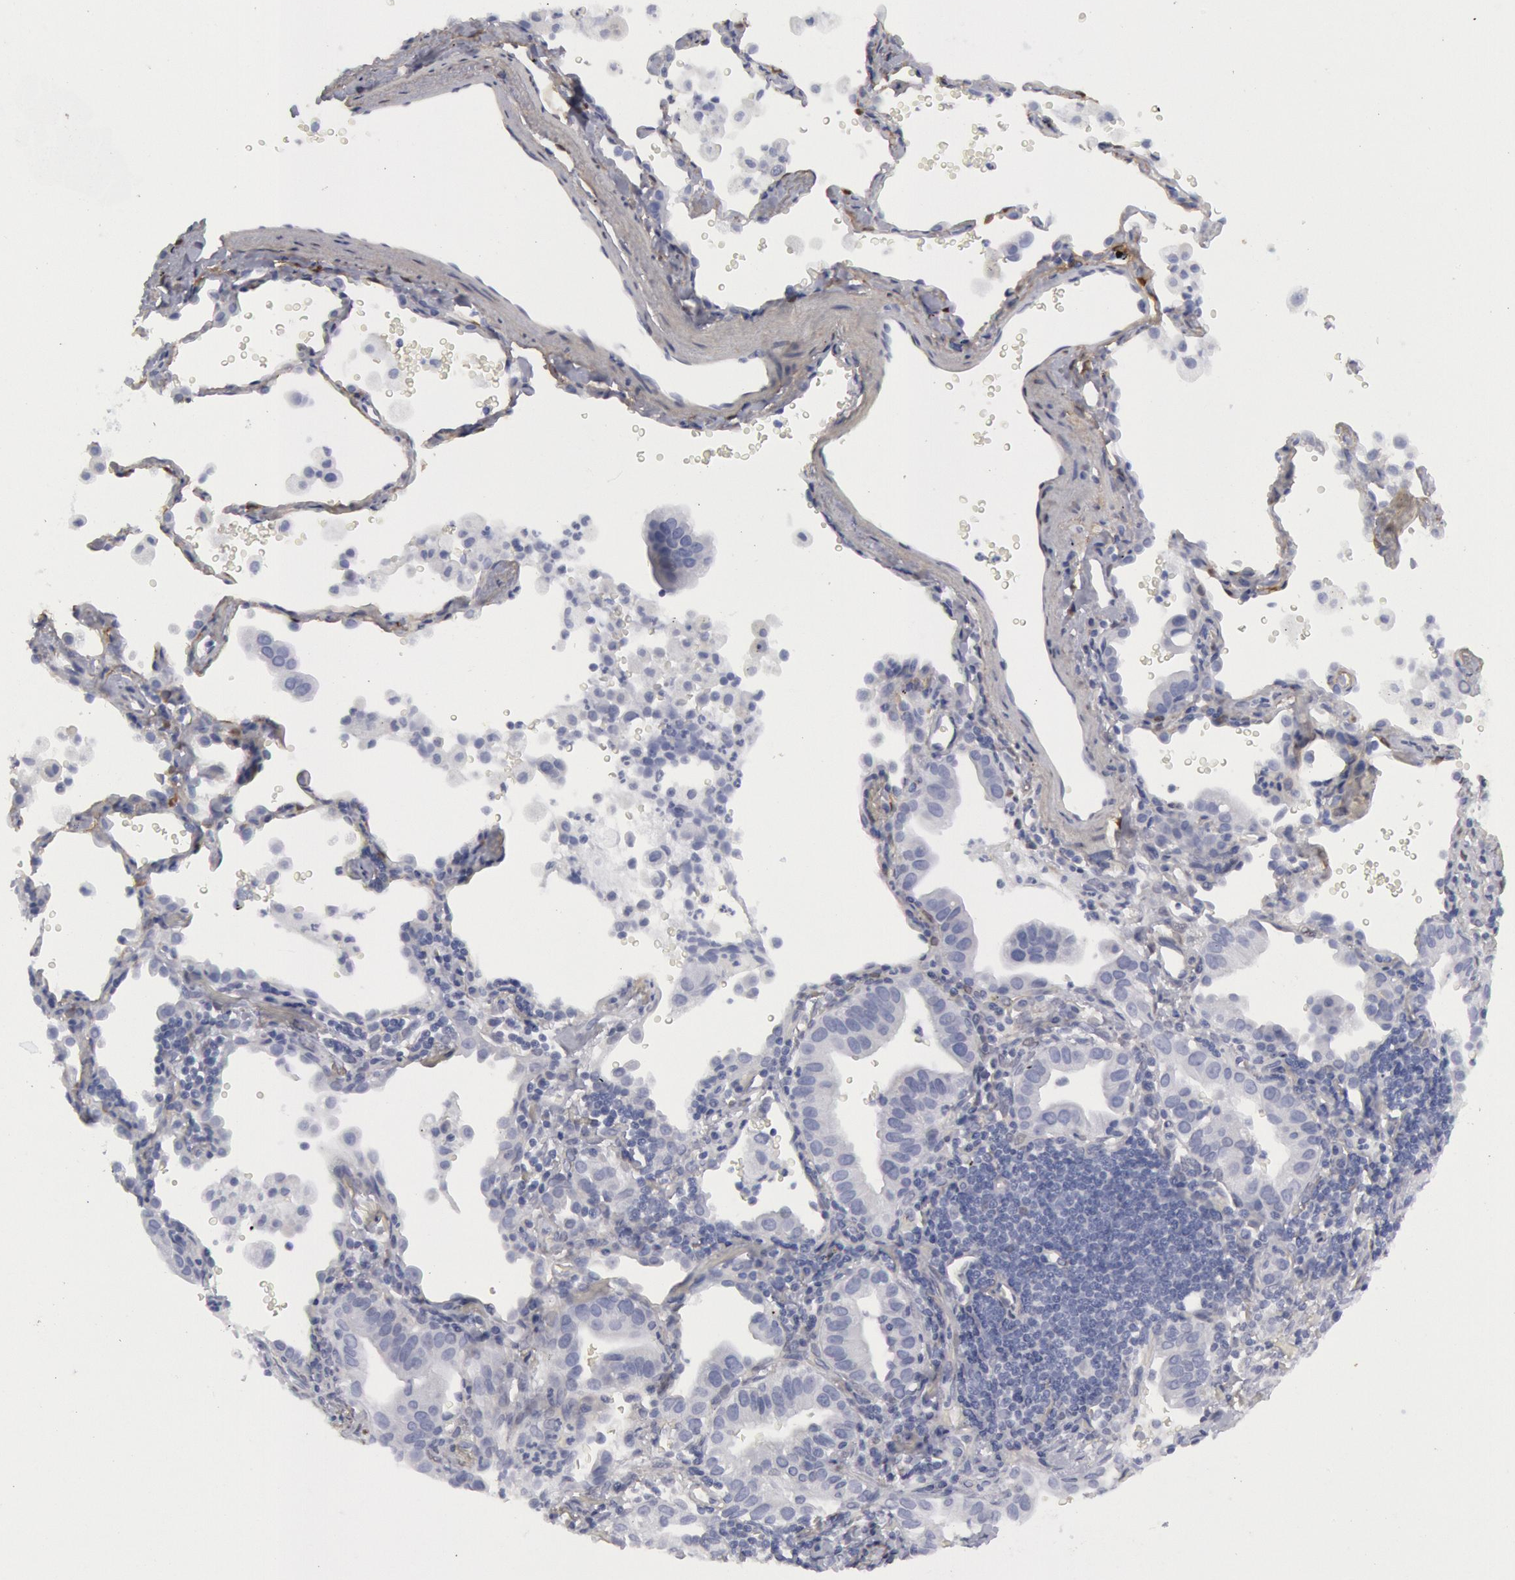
{"staining": {"intensity": "negative", "quantity": "none", "location": "none"}, "tissue": "lung cancer", "cell_type": "Tumor cells", "image_type": "cancer", "snomed": [{"axis": "morphology", "description": "Adenocarcinoma, NOS"}, {"axis": "topography", "description": "Lung"}], "caption": "IHC histopathology image of lung cancer stained for a protein (brown), which shows no positivity in tumor cells.", "gene": "FHL1", "patient": {"sex": "female", "age": 50}}